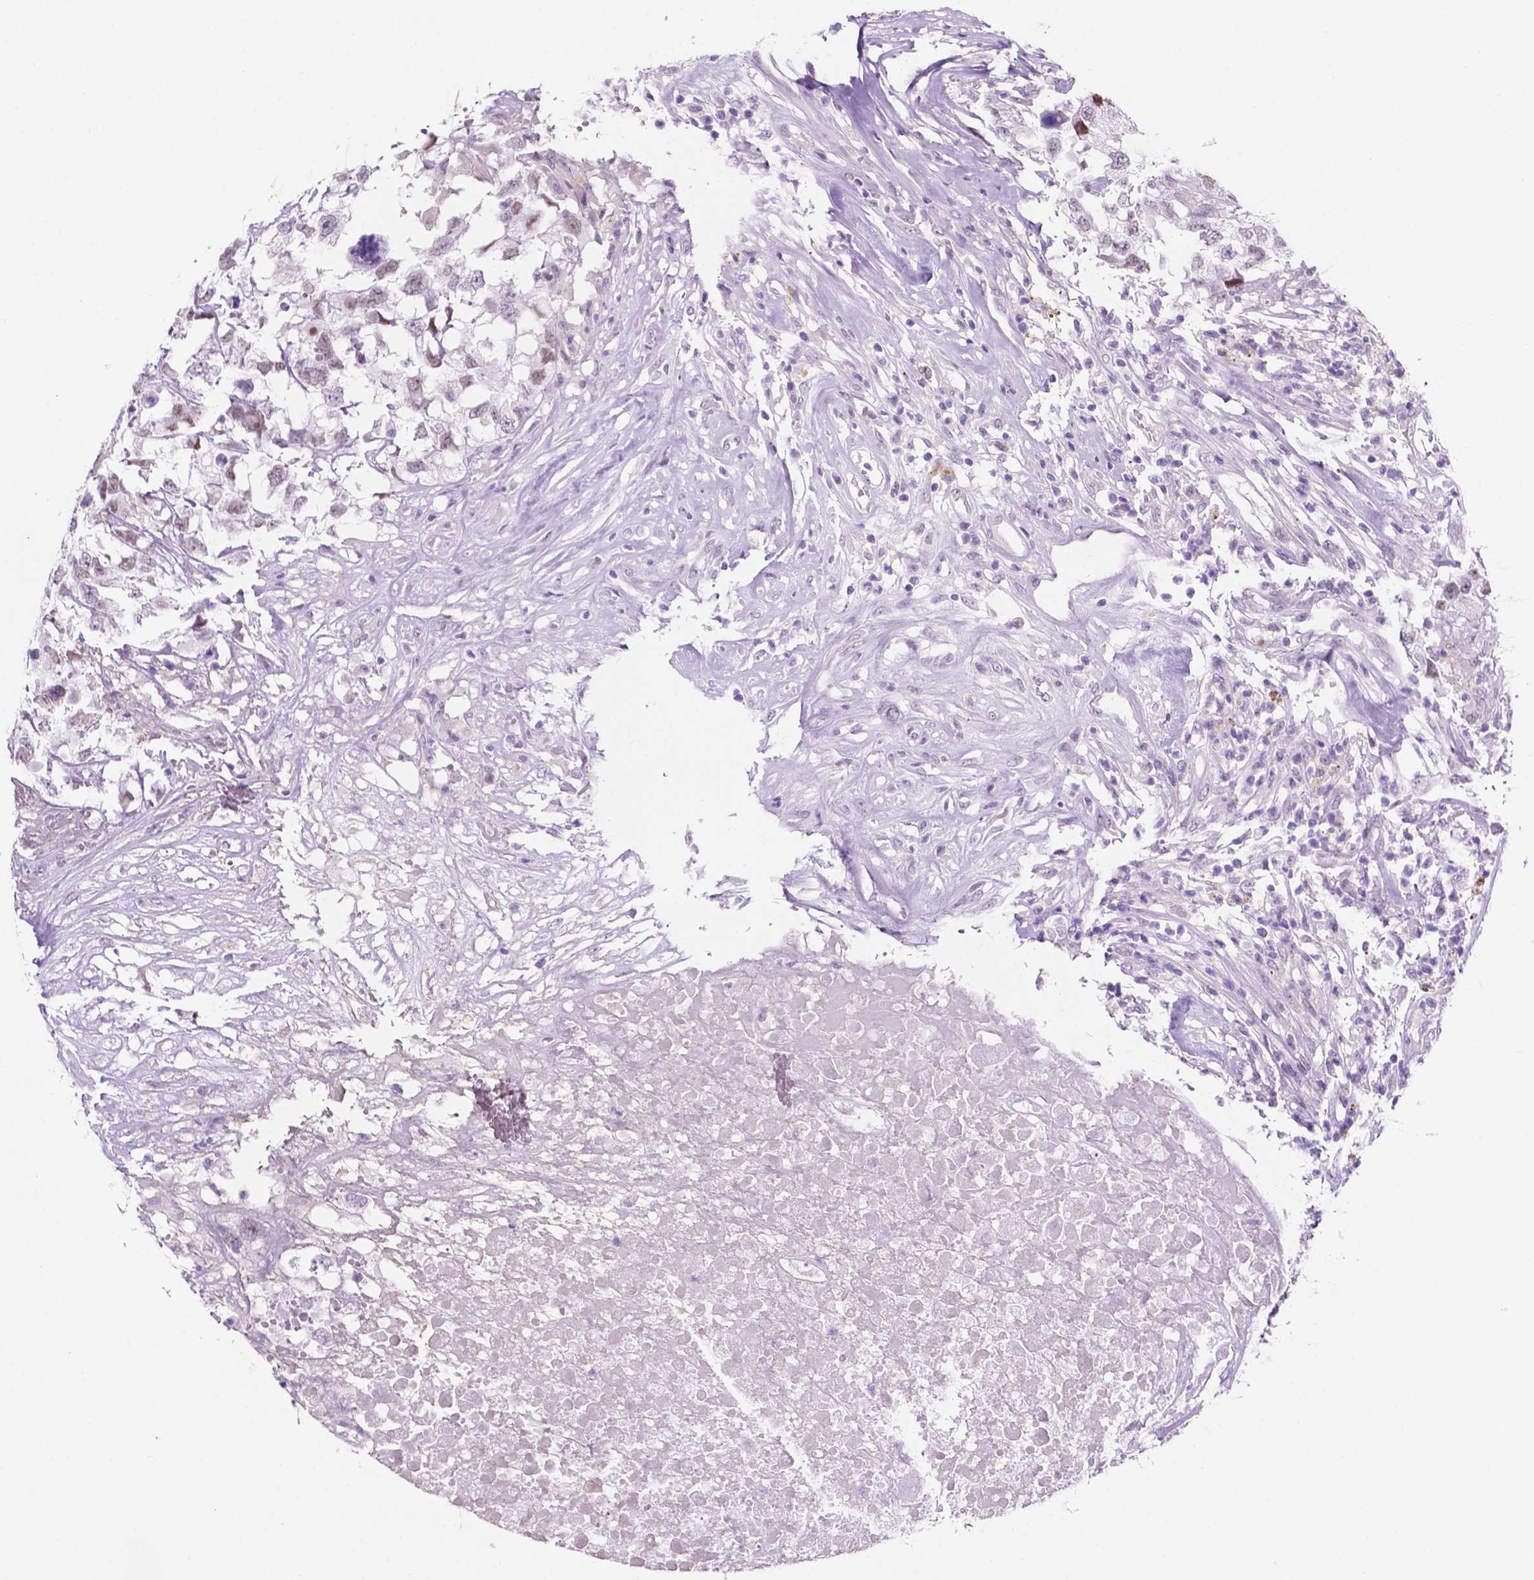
{"staining": {"intensity": "negative", "quantity": "none", "location": "none"}, "tissue": "testis cancer", "cell_type": "Tumor cells", "image_type": "cancer", "snomed": [{"axis": "morphology", "description": "Carcinoma, Embryonal, NOS"}, {"axis": "topography", "description": "Testis"}], "caption": "IHC photomicrograph of neoplastic tissue: human testis cancer stained with DAB (3,3'-diaminobenzidine) exhibits no significant protein expression in tumor cells.", "gene": "ACY3", "patient": {"sex": "male", "age": 83}}